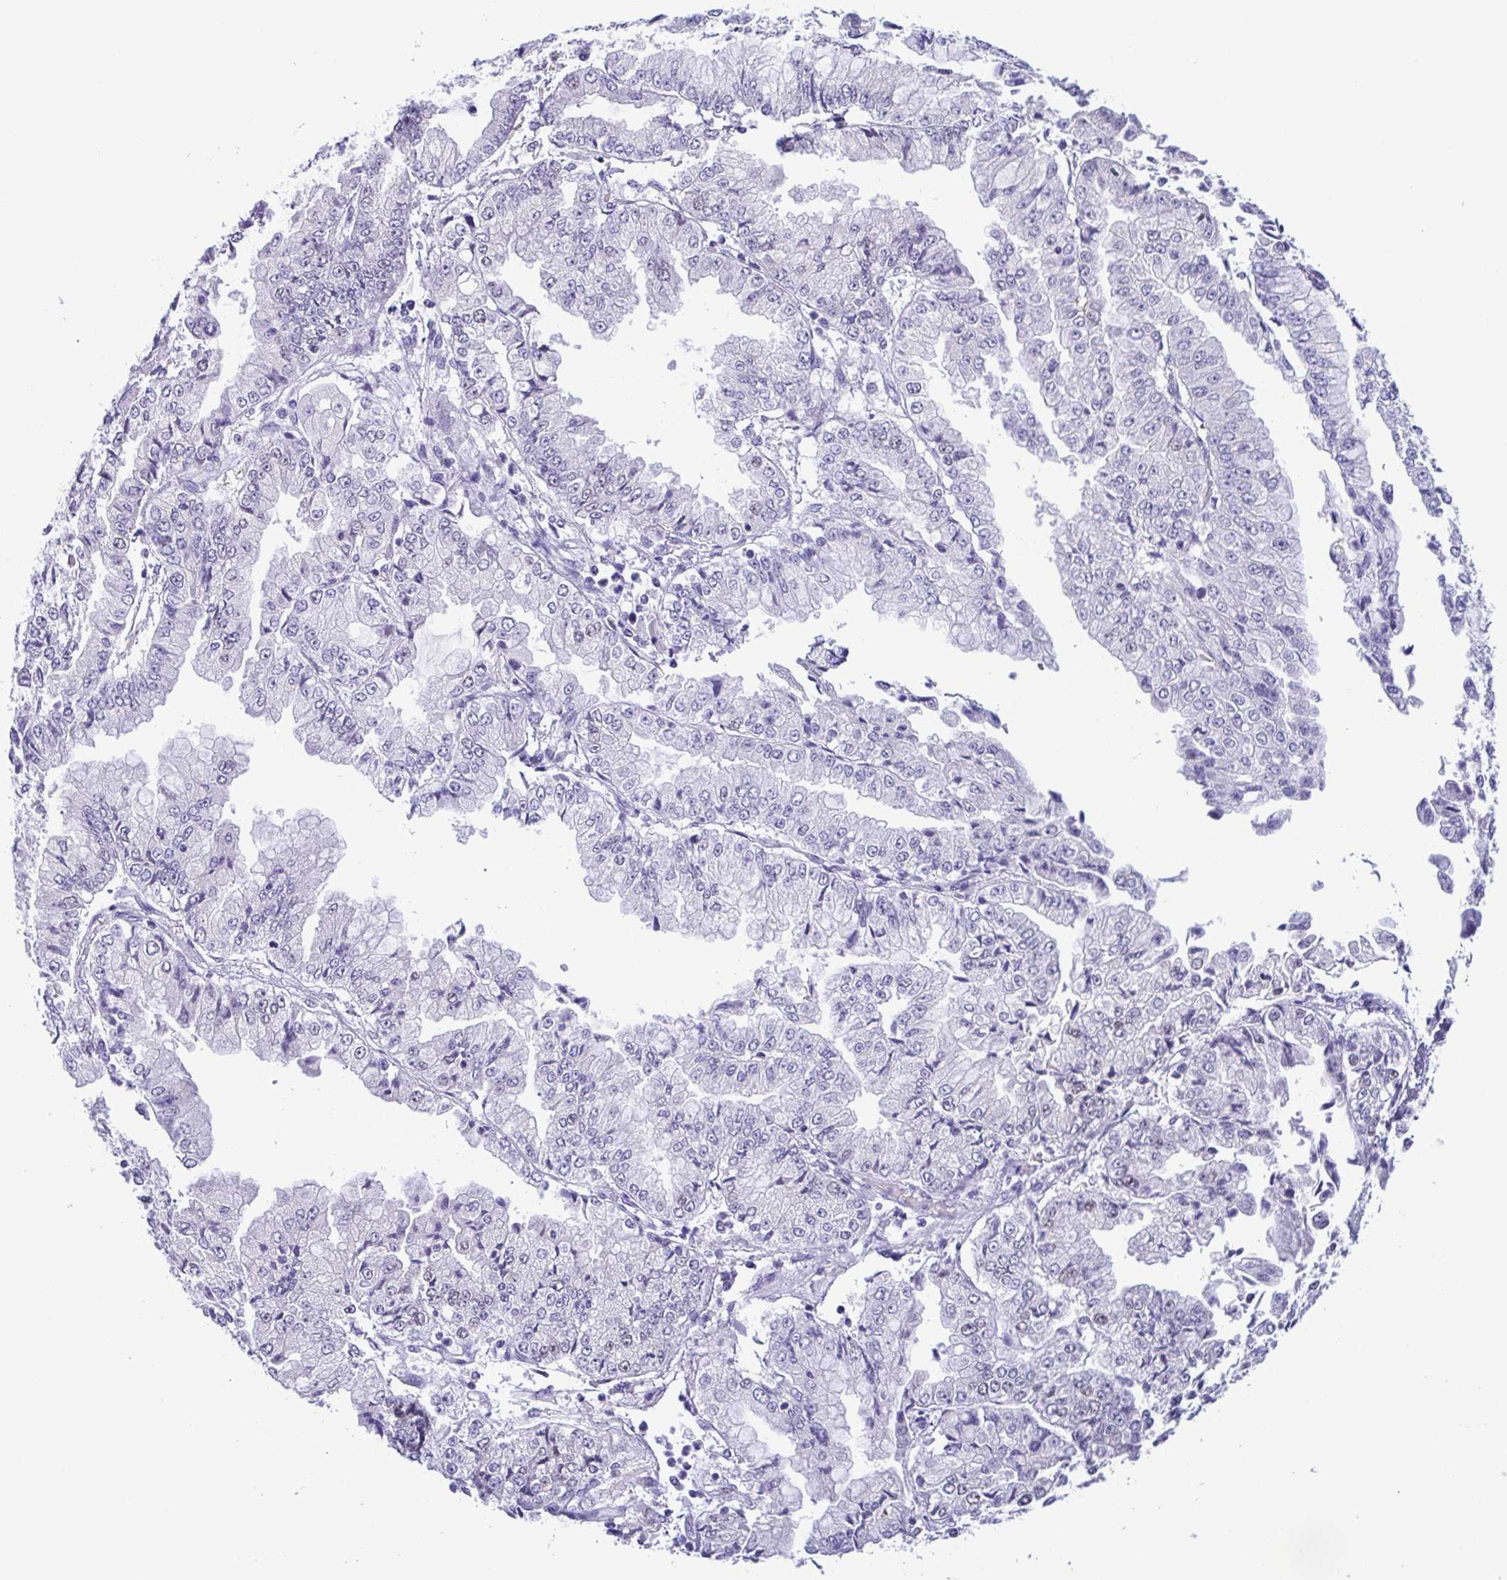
{"staining": {"intensity": "negative", "quantity": "none", "location": "none"}, "tissue": "stomach cancer", "cell_type": "Tumor cells", "image_type": "cancer", "snomed": [{"axis": "morphology", "description": "Adenocarcinoma, NOS"}, {"axis": "topography", "description": "Stomach, upper"}], "caption": "Immunohistochemistry histopathology image of neoplastic tissue: human stomach cancer (adenocarcinoma) stained with DAB (3,3'-diaminobenzidine) reveals no significant protein positivity in tumor cells. (Stains: DAB (3,3'-diaminobenzidine) IHC with hematoxylin counter stain, Microscopy: brightfield microscopy at high magnification).", "gene": "TIPIN", "patient": {"sex": "female", "age": 74}}